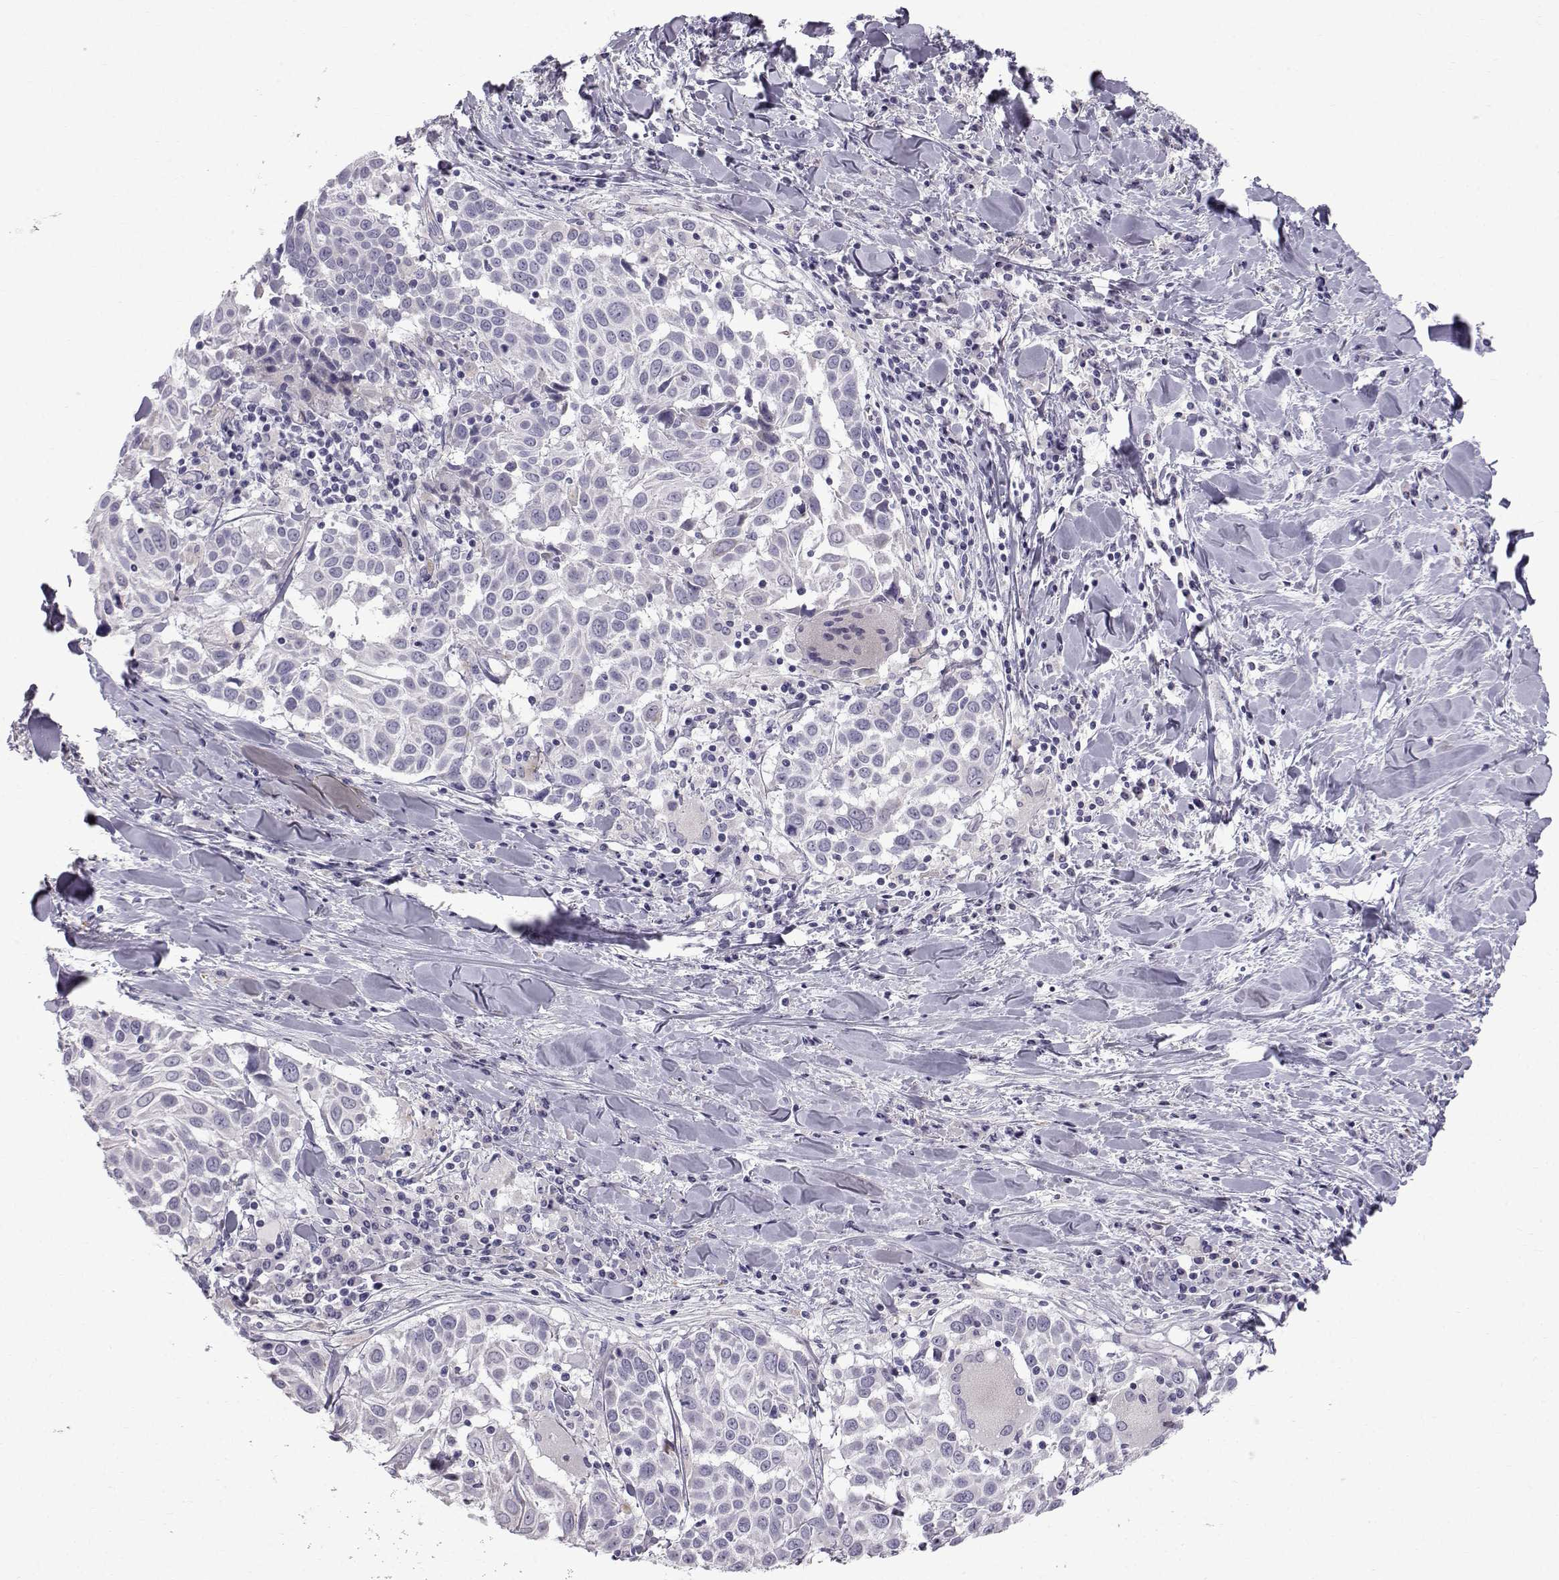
{"staining": {"intensity": "negative", "quantity": "none", "location": "none"}, "tissue": "lung cancer", "cell_type": "Tumor cells", "image_type": "cancer", "snomed": [{"axis": "morphology", "description": "Squamous cell carcinoma, NOS"}, {"axis": "topography", "description": "Lung"}], "caption": "DAB immunohistochemical staining of human lung cancer demonstrates no significant expression in tumor cells.", "gene": "CALCR", "patient": {"sex": "male", "age": 57}}